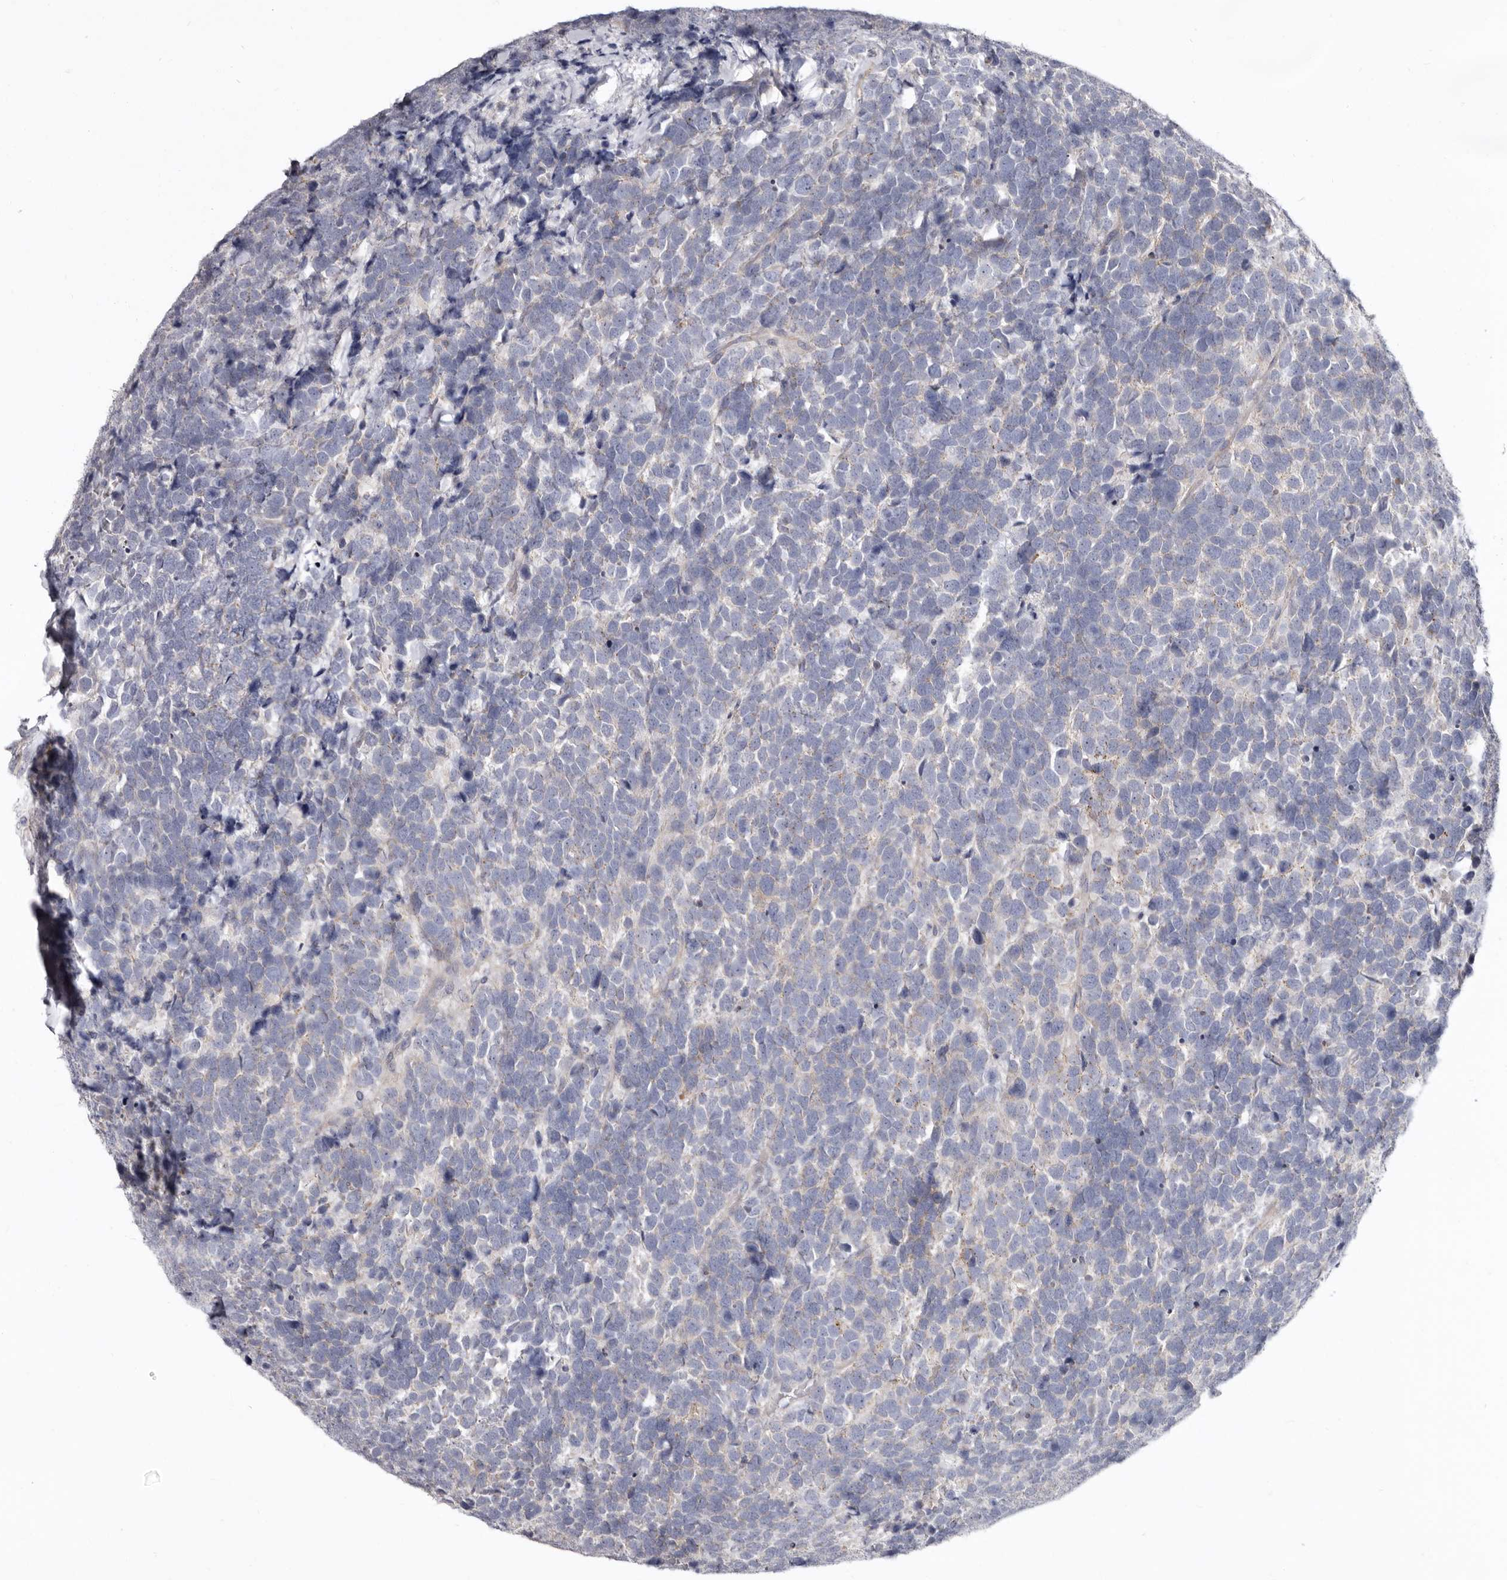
{"staining": {"intensity": "weak", "quantity": "<25%", "location": "cytoplasmic/membranous"}, "tissue": "urothelial cancer", "cell_type": "Tumor cells", "image_type": "cancer", "snomed": [{"axis": "morphology", "description": "Urothelial carcinoma, High grade"}, {"axis": "topography", "description": "Urinary bladder"}], "caption": "Immunohistochemistry (IHC) photomicrograph of neoplastic tissue: human urothelial cancer stained with DAB exhibits no significant protein positivity in tumor cells.", "gene": "FMO2", "patient": {"sex": "female", "age": 82}}